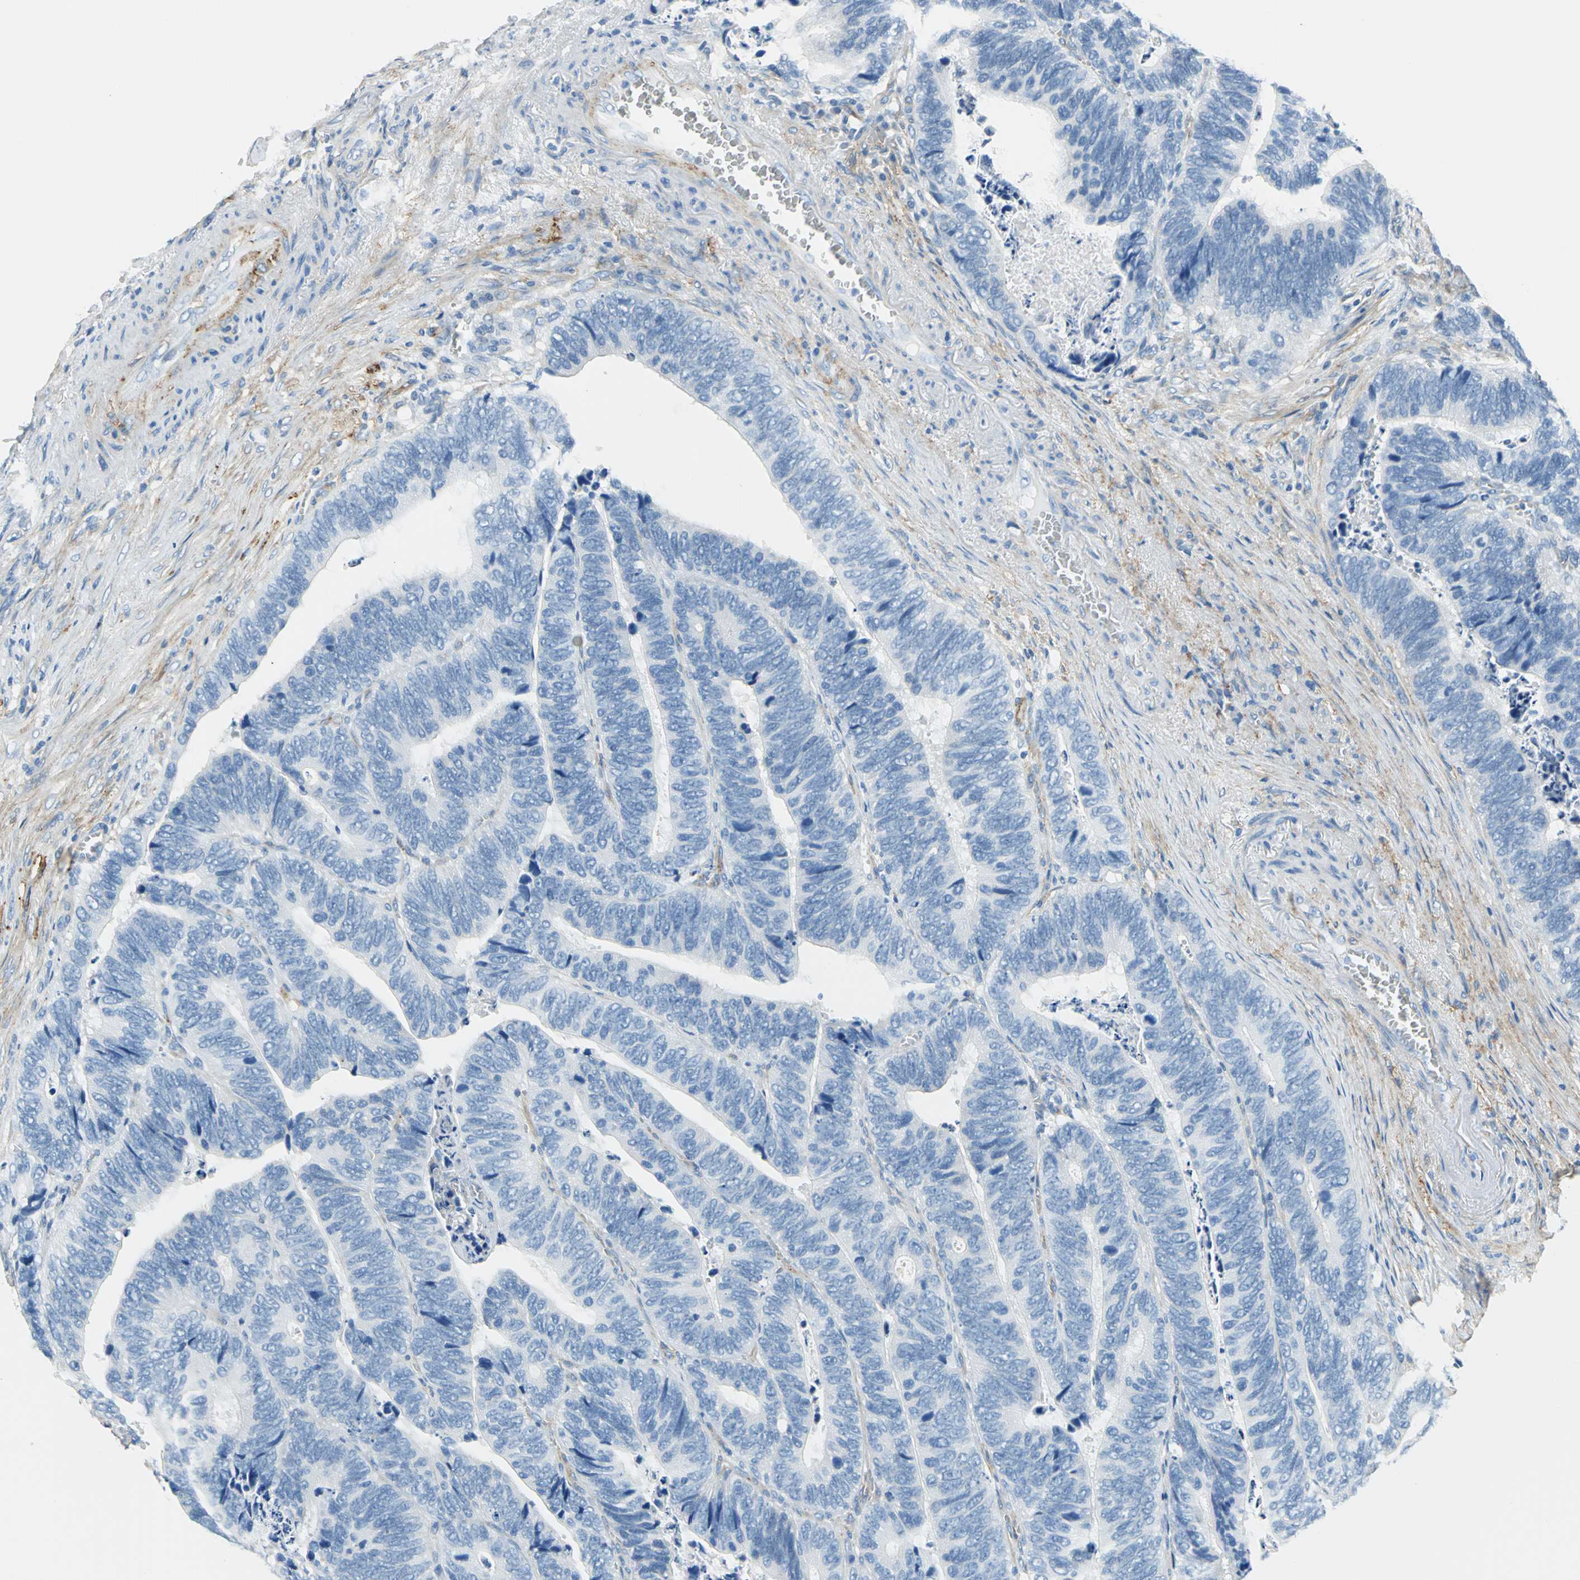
{"staining": {"intensity": "negative", "quantity": "none", "location": "none"}, "tissue": "colorectal cancer", "cell_type": "Tumor cells", "image_type": "cancer", "snomed": [{"axis": "morphology", "description": "Adenocarcinoma, NOS"}, {"axis": "topography", "description": "Colon"}], "caption": "IHC photomicrograph of human colorectal cancer (adenocarcinoma) stained for a protein (brown), which shows no positivity in tumor cells.", "gene": "AKAP12", "patient": {"sex": "male", "age": 72}}